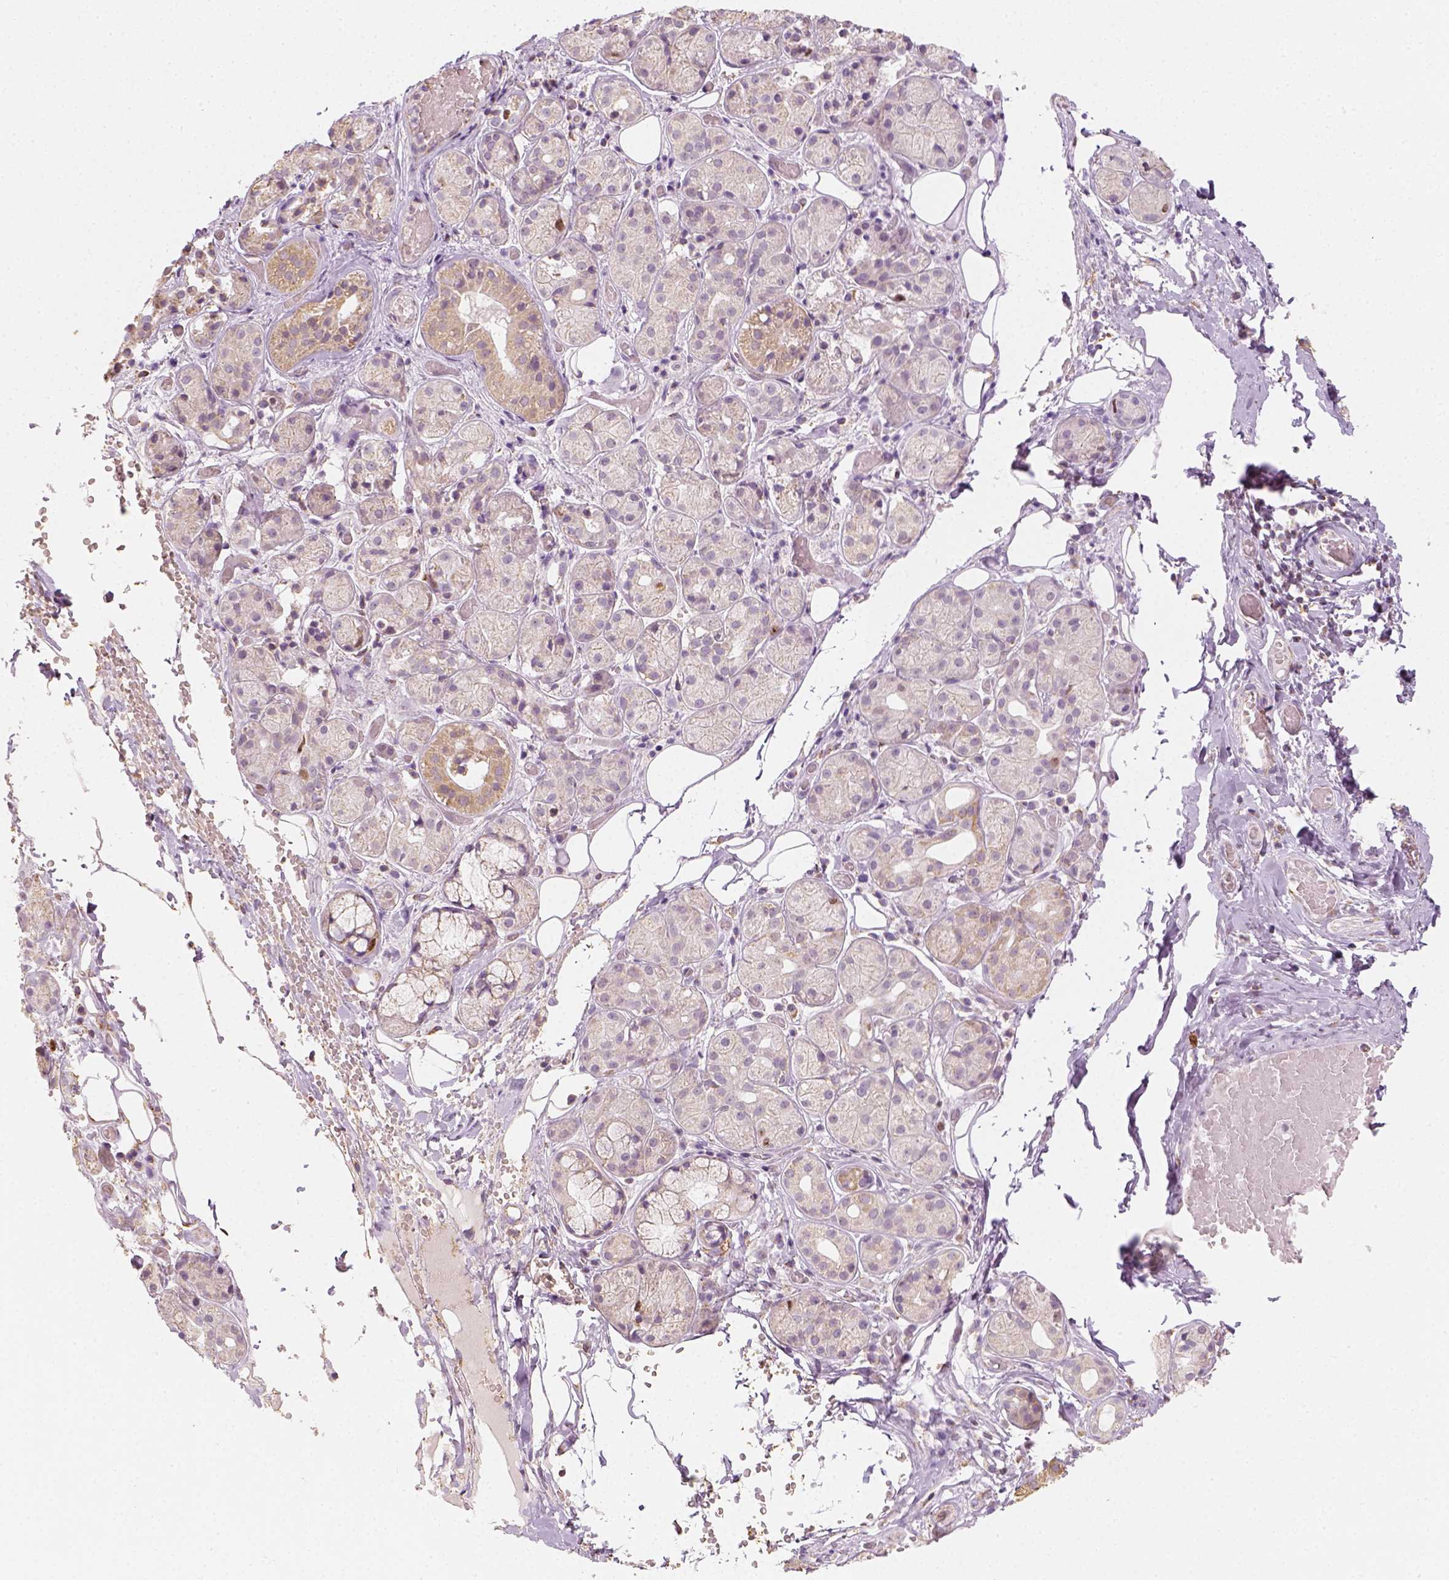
{"staining": {"intensity": "moderate", "quantity": "<25%", "location": "cytoplasmic/membranous"}, "tissue": "salivary gland", "cell_type": "Glandular cells", "image_type": "normal", "snomed": [{"axis": "morphology", "description": "Normal tissue, NOS"}, {"axis": "topography", "description": "Salivary gland"}, {"axis": "topography", "description": "Peripheral nerve tissue"}], "caption": "Glandular cells demonstrate moderate cytoplasmic/membranous staining in about <25% of cells in normal salivary gland.", "gene": "LCA5", "patient": {"sex": "male", "age": 71}}